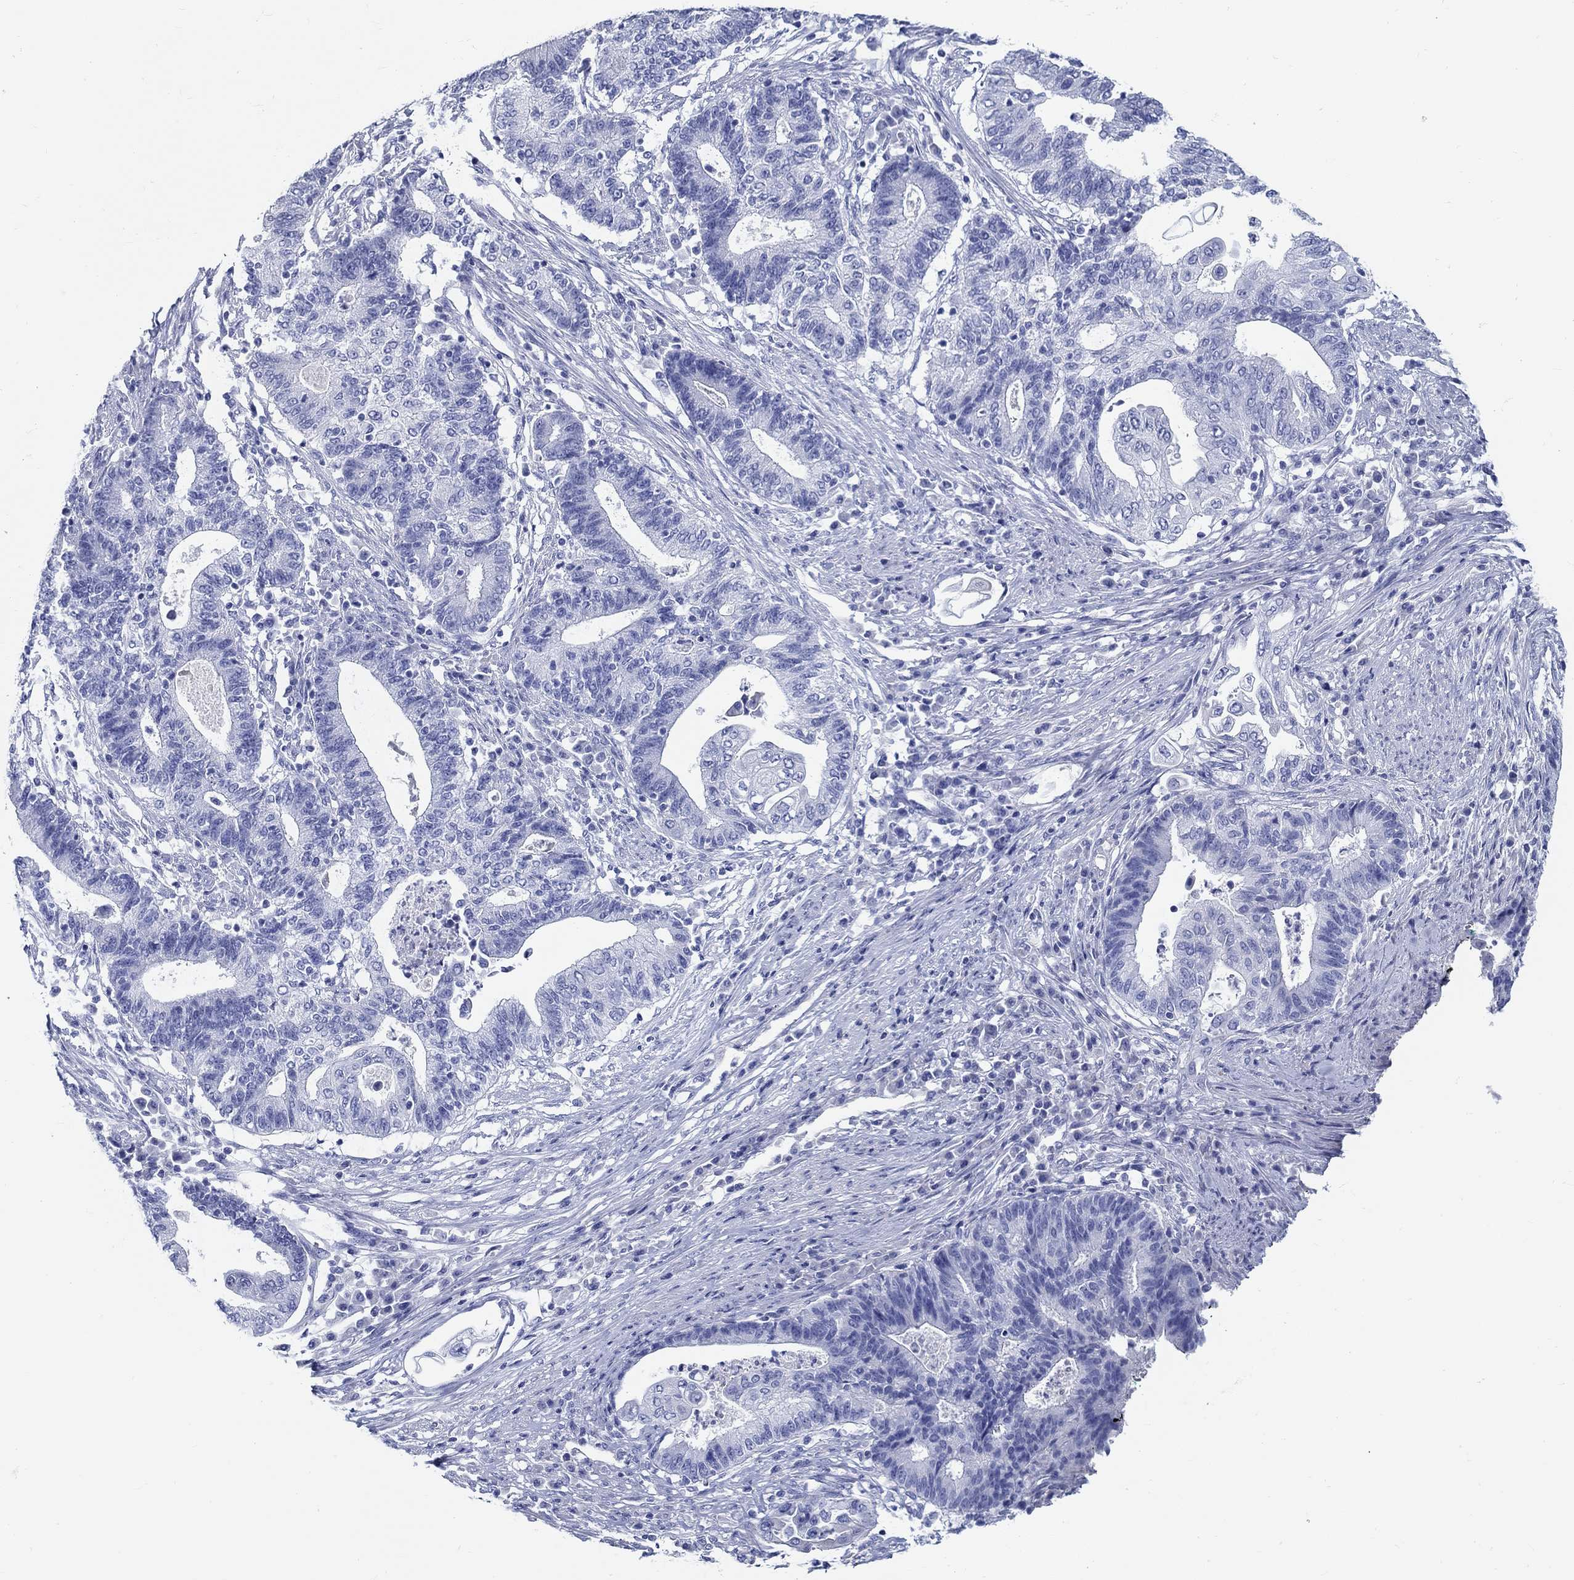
{"staining": {"intensity": "negative", "quantity": "none", "location": "none"}, "tissue": "endometrial cancer", "cell_type": "Tumor cells", "image_type": "cancer", "snomed": [{"axis": "morphology", "description": "Adenocarcinoma, NOS"}, {"axis": "topography", "description": "Uterus"}, {"axis": "topography", "description": "Endometrium"}], "caption": "DAB immunohistochemical staining of endometrial cancer shows no significant staining in tumor cells. Brightfield microscopy of immunohistochemistry stained with DAB (3,3'-diaminobenzidine) (brown) and hematoxylin (blue), captured at high magnification.", "gene": "CRYGS", "patient": {"sex": "female", "age": 54}}